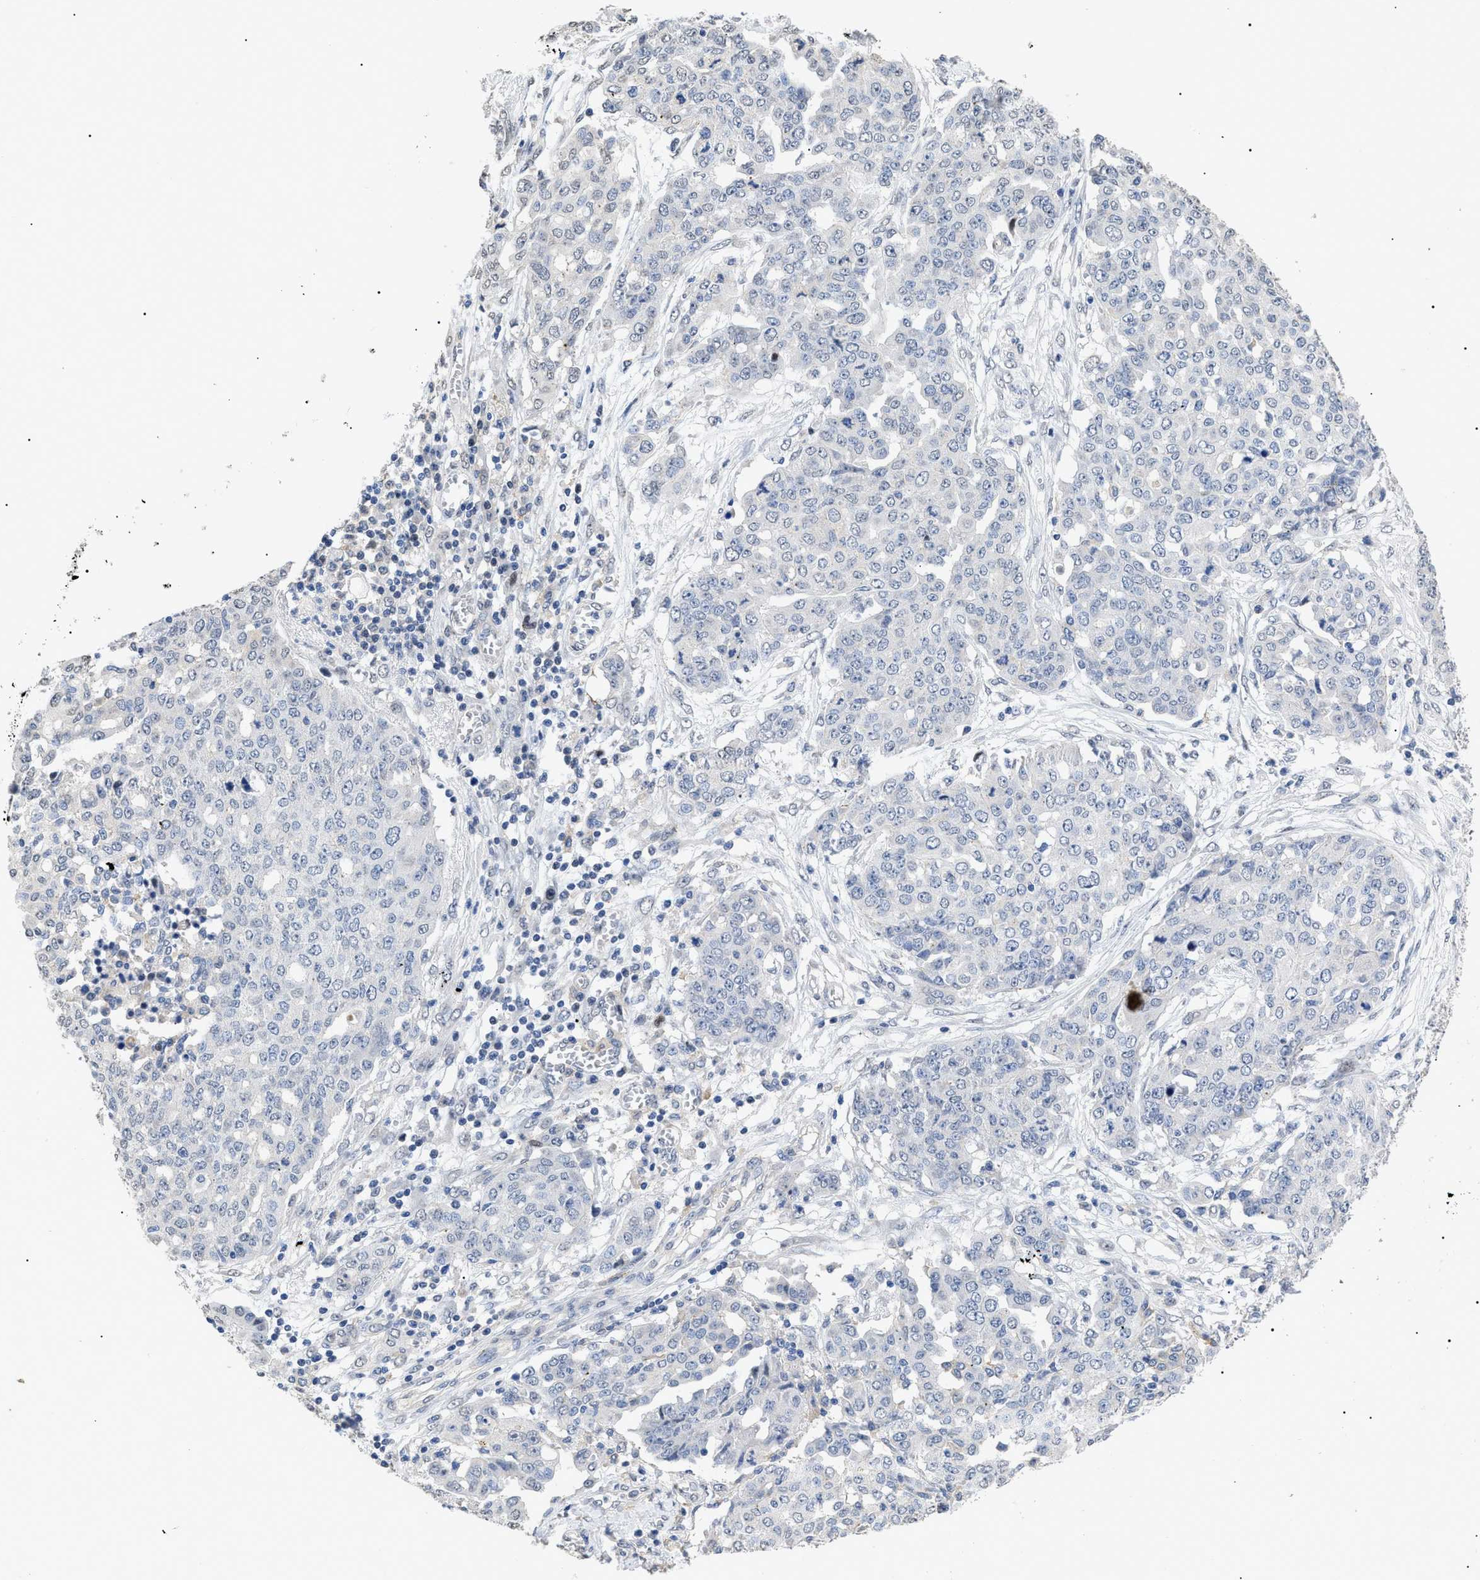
{"staining": {"intensity": "negative", "quantity": "none", "location": "none"}, "tissue": "ovarian cancer", "cell_type": "Tumor cells", "image_type": "cancer", "snomed": [{"axis": "morphology", "description": "Cystadenocarcinoma, serous, NOS"}, {"axis": "topography", "description": "Soft tissue"}, {"axis": "topography", "description": "Ovary"}], "caption": "Protein analysis of ovarian serous cystadenocarcinoma demonstrates no significant staining in tumor cells.", "gene": "SFXN5", "patient": {"sex": "female", "age": 57}}